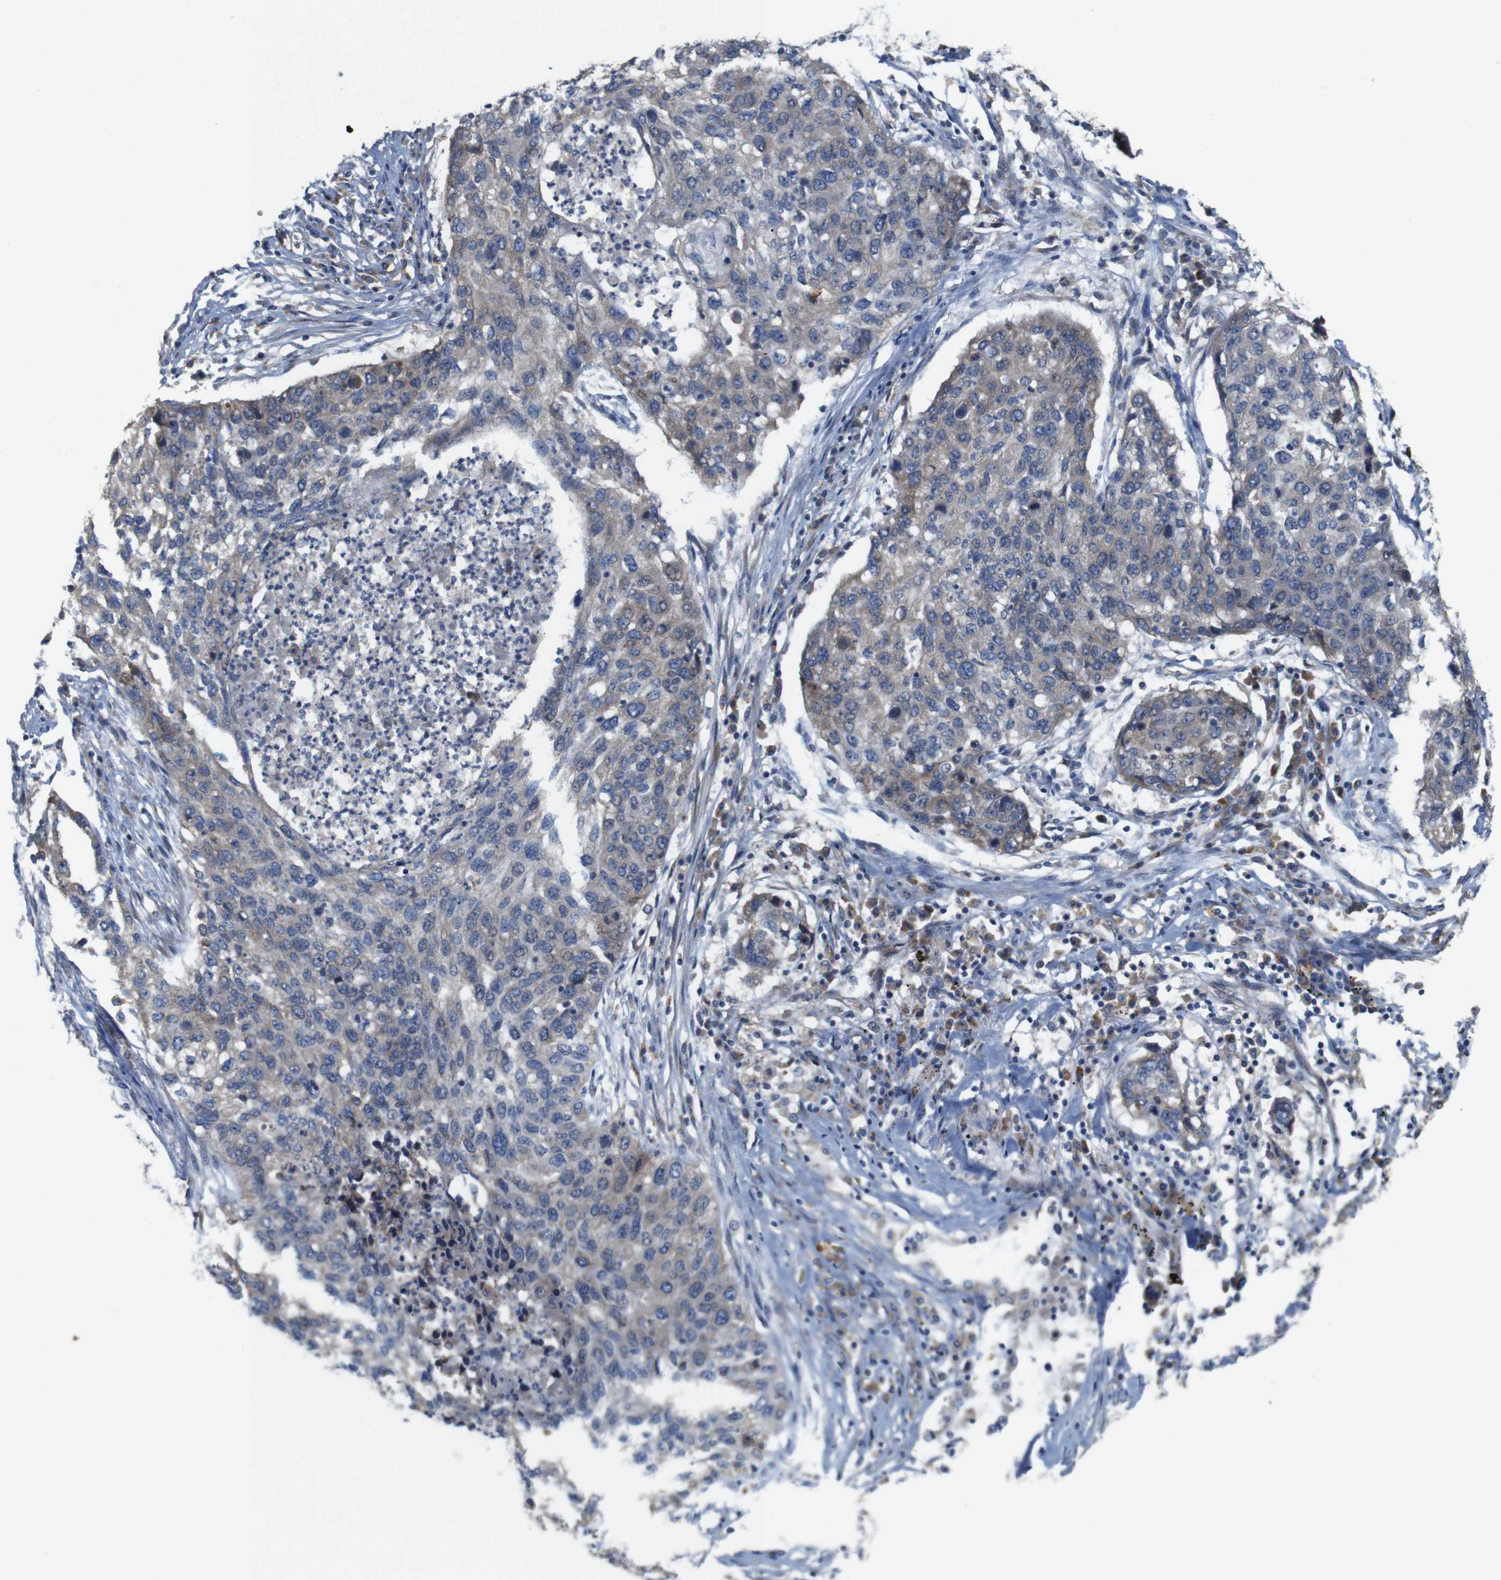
{"staining": {"intensity": "weak", "quantity": "<25%", "location": "cytoplasmic/membranous"}, "tissue": "lung cancer", "cell_type": "Tumor cells", "image_type": "cancer", "snomed": [{"axis": "morphology", "description": "Squamous cell carcinoma, NOS"}, {"axis": "topography", "description": "Lung"}], "caption": "Tumor cells show no significant positivity in lung squamous cell carcinoma.", "gene": "SIGLEC8", "patient": {"sex": "female", "age": 63}}